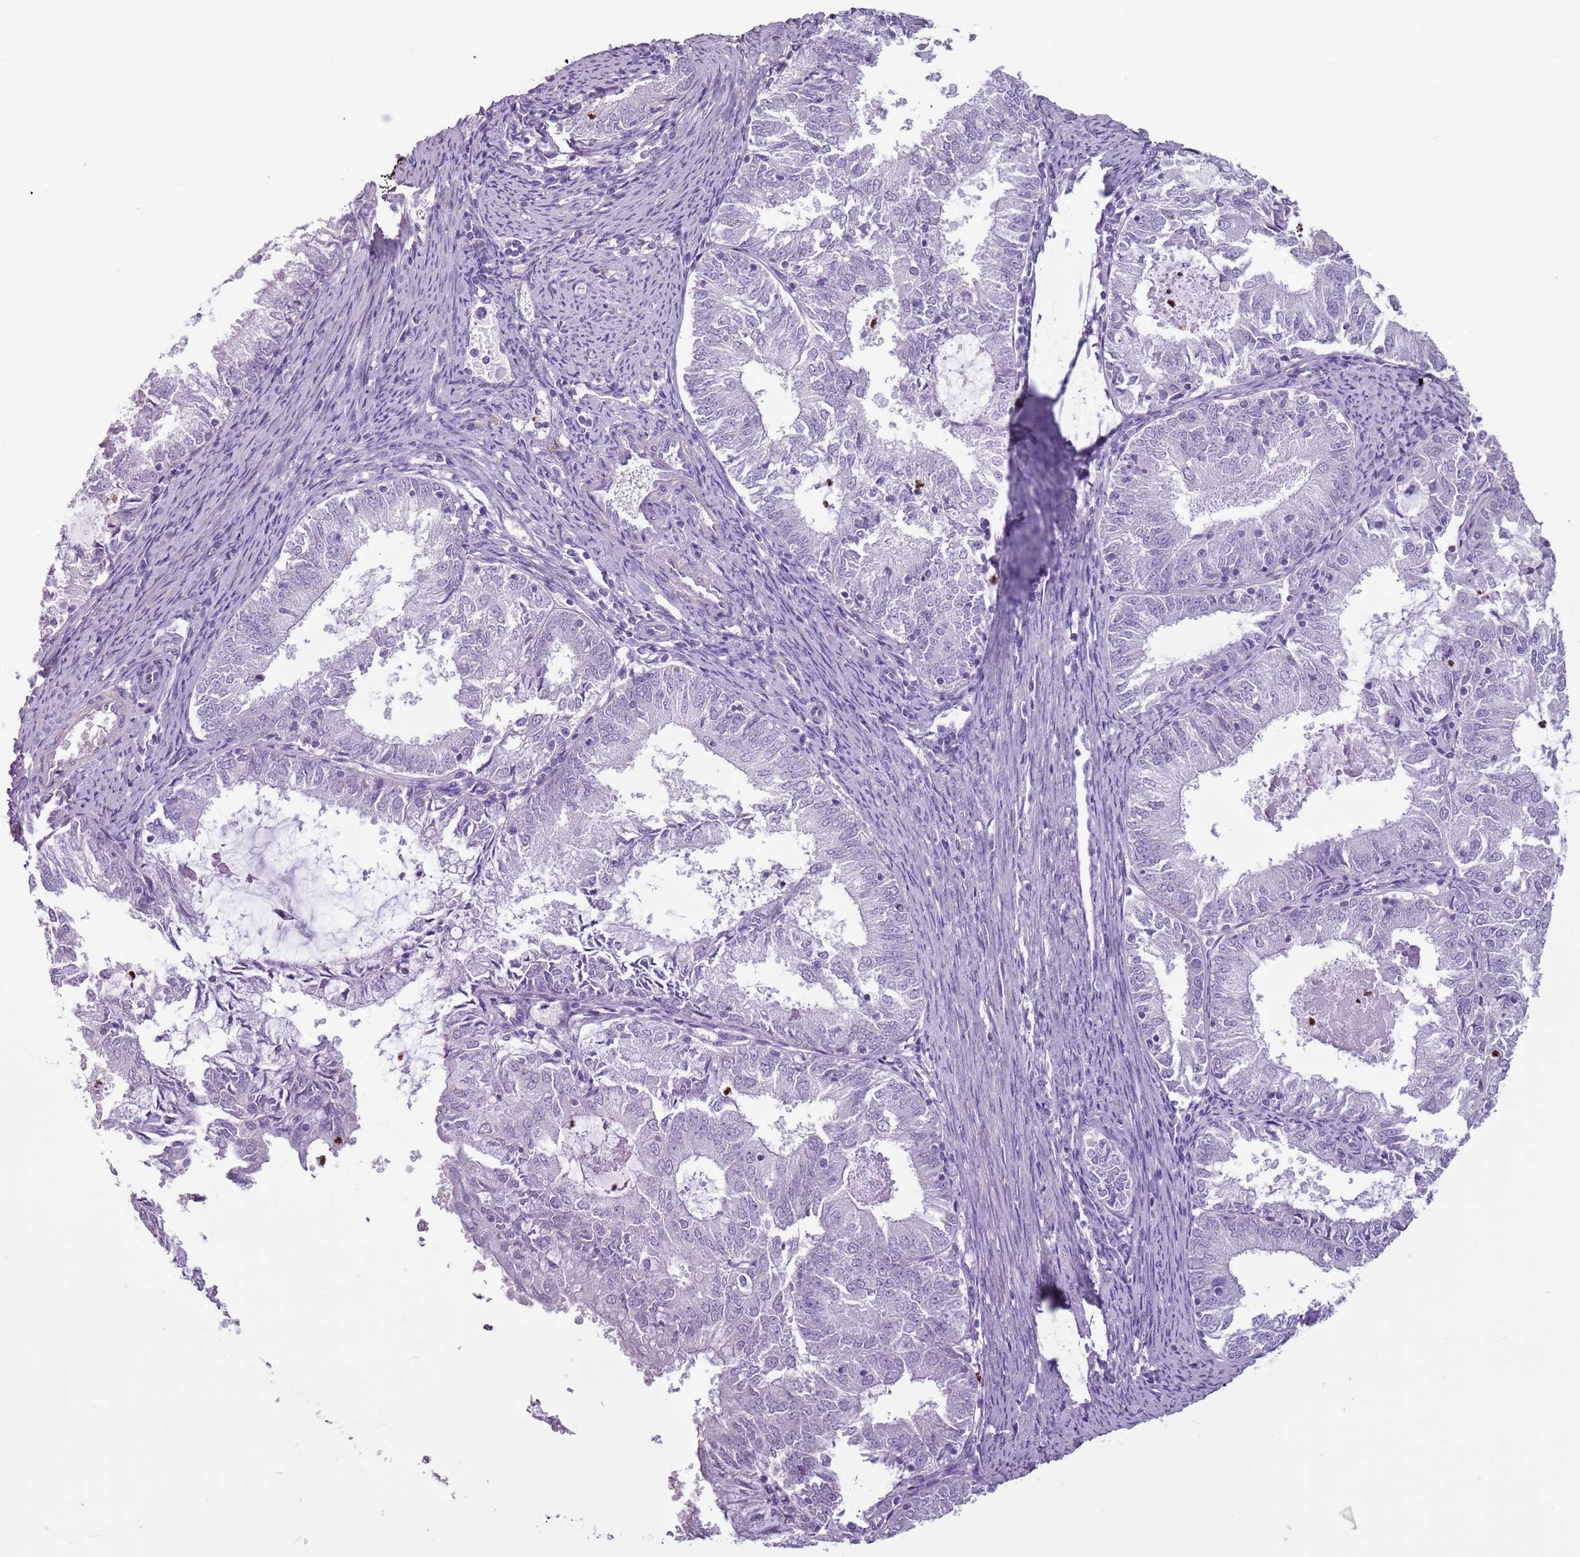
{"staining": {"intensity": "negative", "quantity": "none", "location": "none"}, "tissue": "endometrial cancer", "cell_type": "Tumor cells", "image_type": "cancer", "snomed": [{"axis": "morphology", "description": "Adenocarcinoma, NOS"}, {"axis": "topography", "description": "Endometrium"}], "caption": "Tumor cells are negative for protein expression in human adenocarcinoma (endometrial). (Brightfield microscopy of DAB (3,3'-diaminobenzidine) IHC at high magnification).", "gene": "CELF6", "patient": {"sex": "female", "age": 57}}